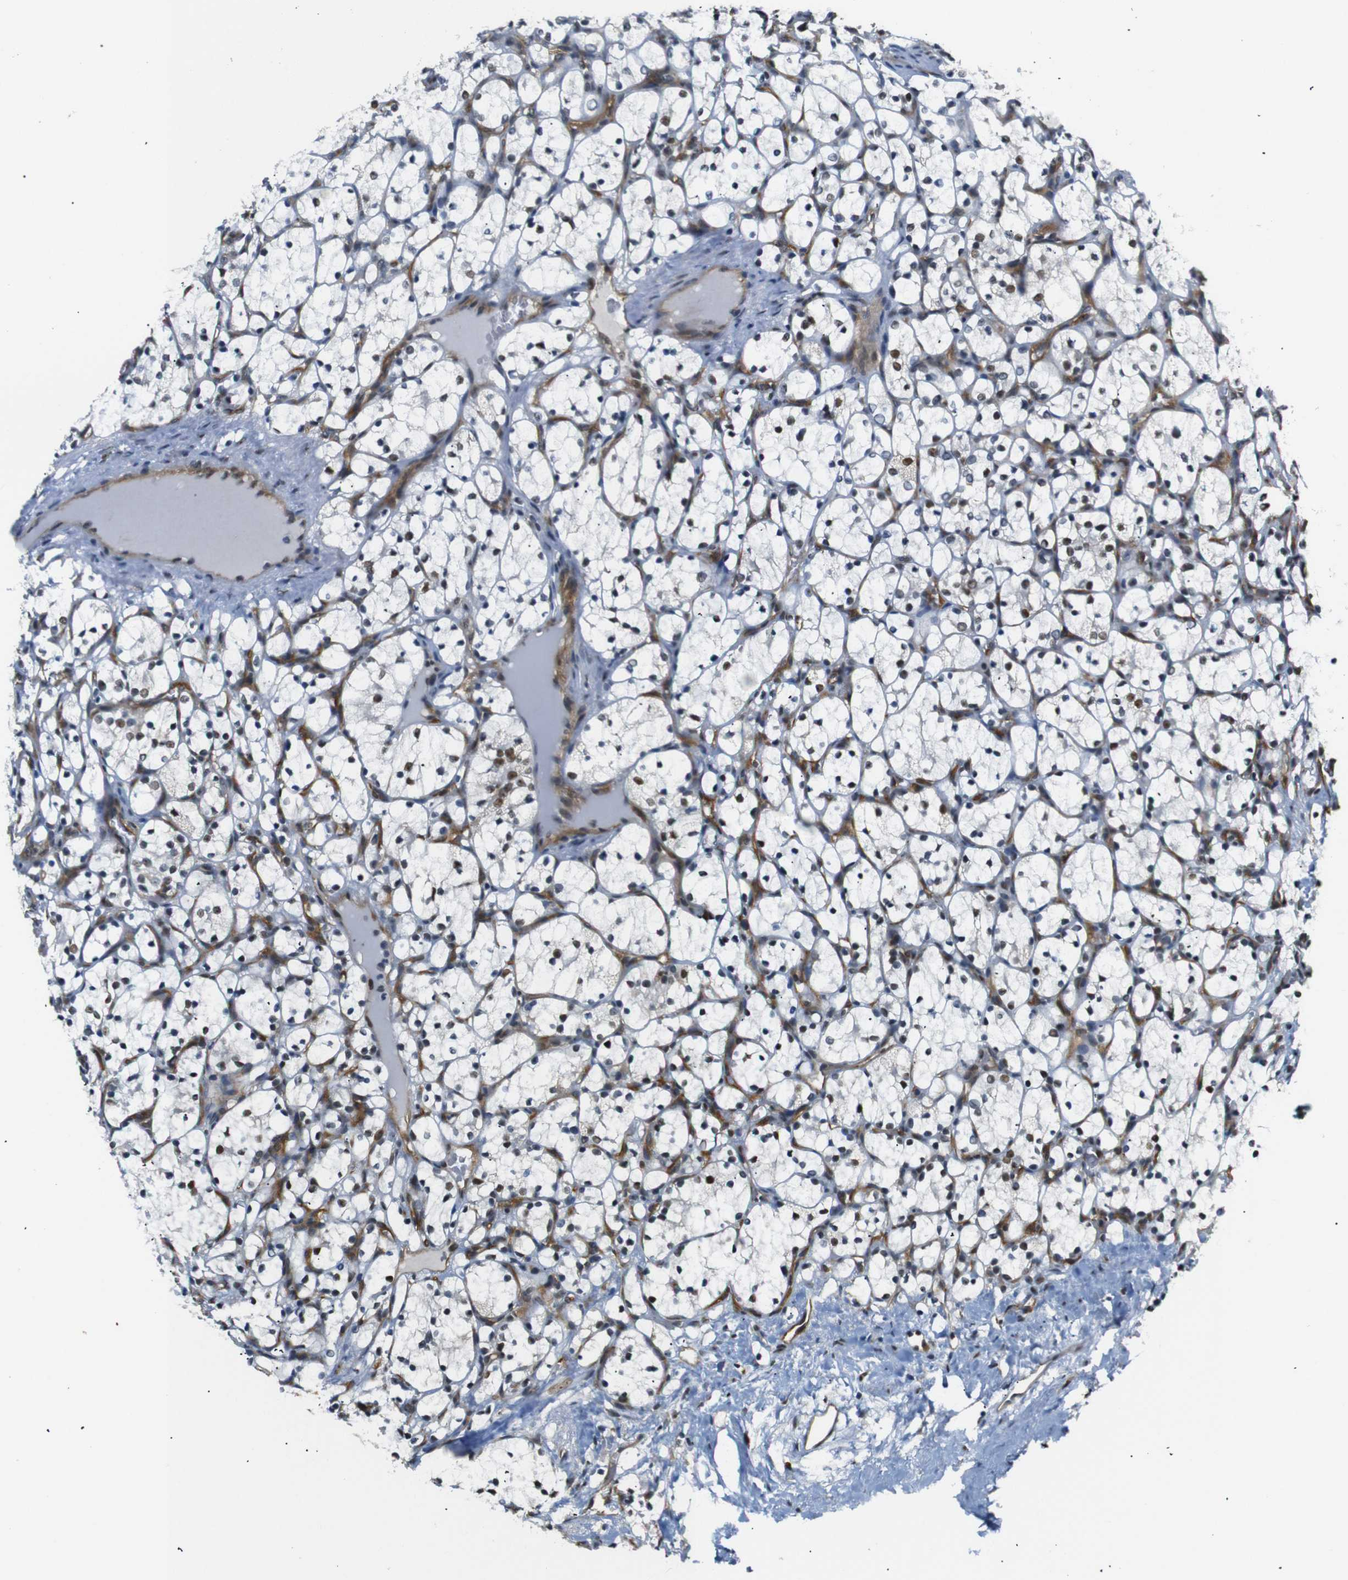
{"staining": {"intensity": "moderate", "quantity": "<25%", "location": "nuclear"}, "tissue": "renal cancer", "cell_type": "Tumor cells", "image_type": "cancer", "snomed": [{"axis": "morphology", "description": "Adenocarcinoma, NOS"}, {"axis": "topography", "description": "Kidney"}], "caption": "A high-resolution image shows IHC staining of renal cancer, which displays moderate nuclear positivity in approximately <25% of tumor cells. (IHC, brightfield microscopy, high magnification).", "gene": "PARN", "patient": {"sex": "female", "age": 69}}